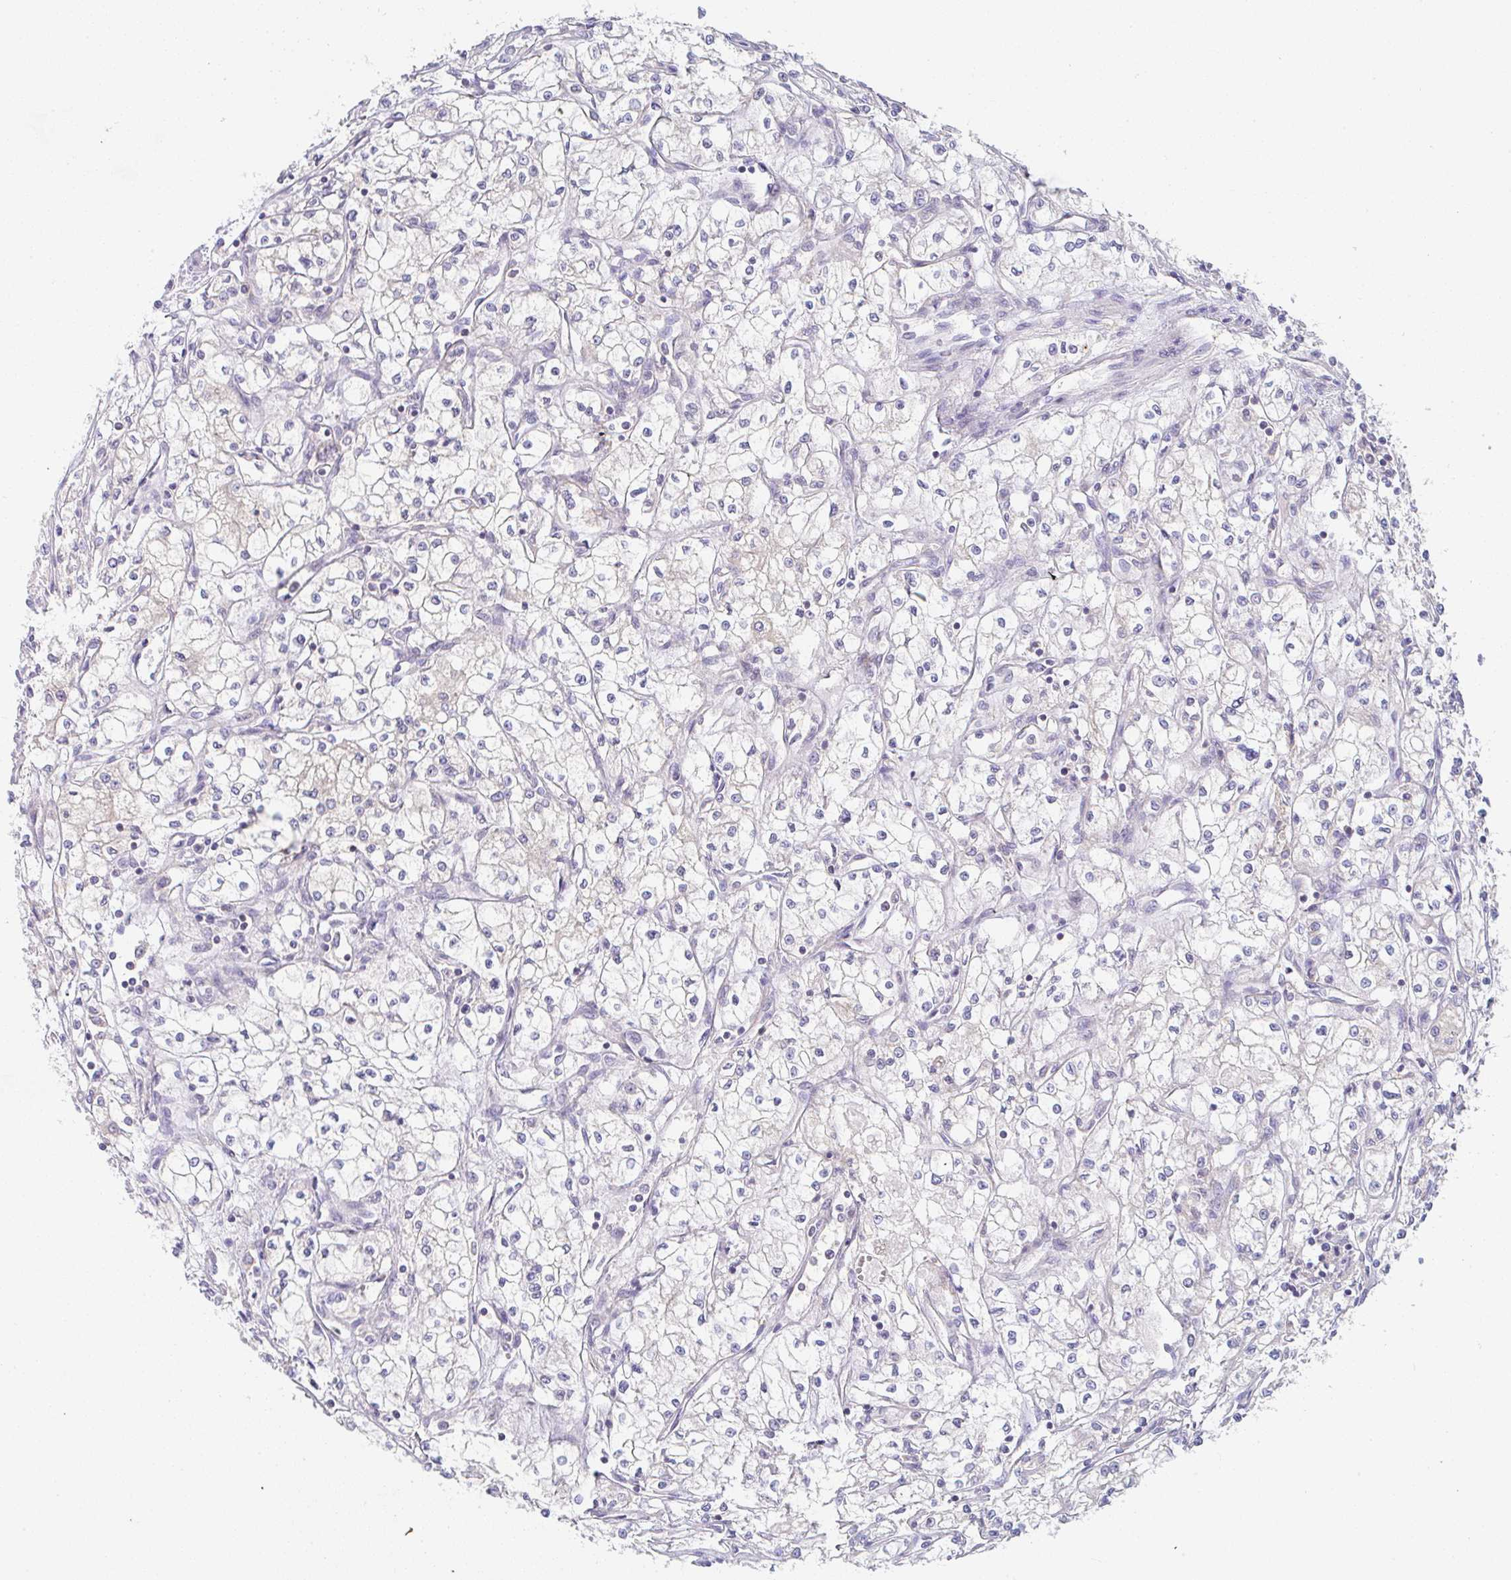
{"staining": {"intensity": "negative", "quantity": "none", "location": "none"}, "tissue": "renal cancer", "cell_type": "Tumor cells", "image_type": "cancer", "snomed": [{"axis": "morphology", "description": "Adenocarcinoma, NOS"}, {"axis": "topography", "description": "Kidney"}], "caption": "Immunohistochemical staining of renal cancer exhibits no significant expression in tumor cells.", "gene": "DERL2", "patient": {"sex": "male", "age": 59}}